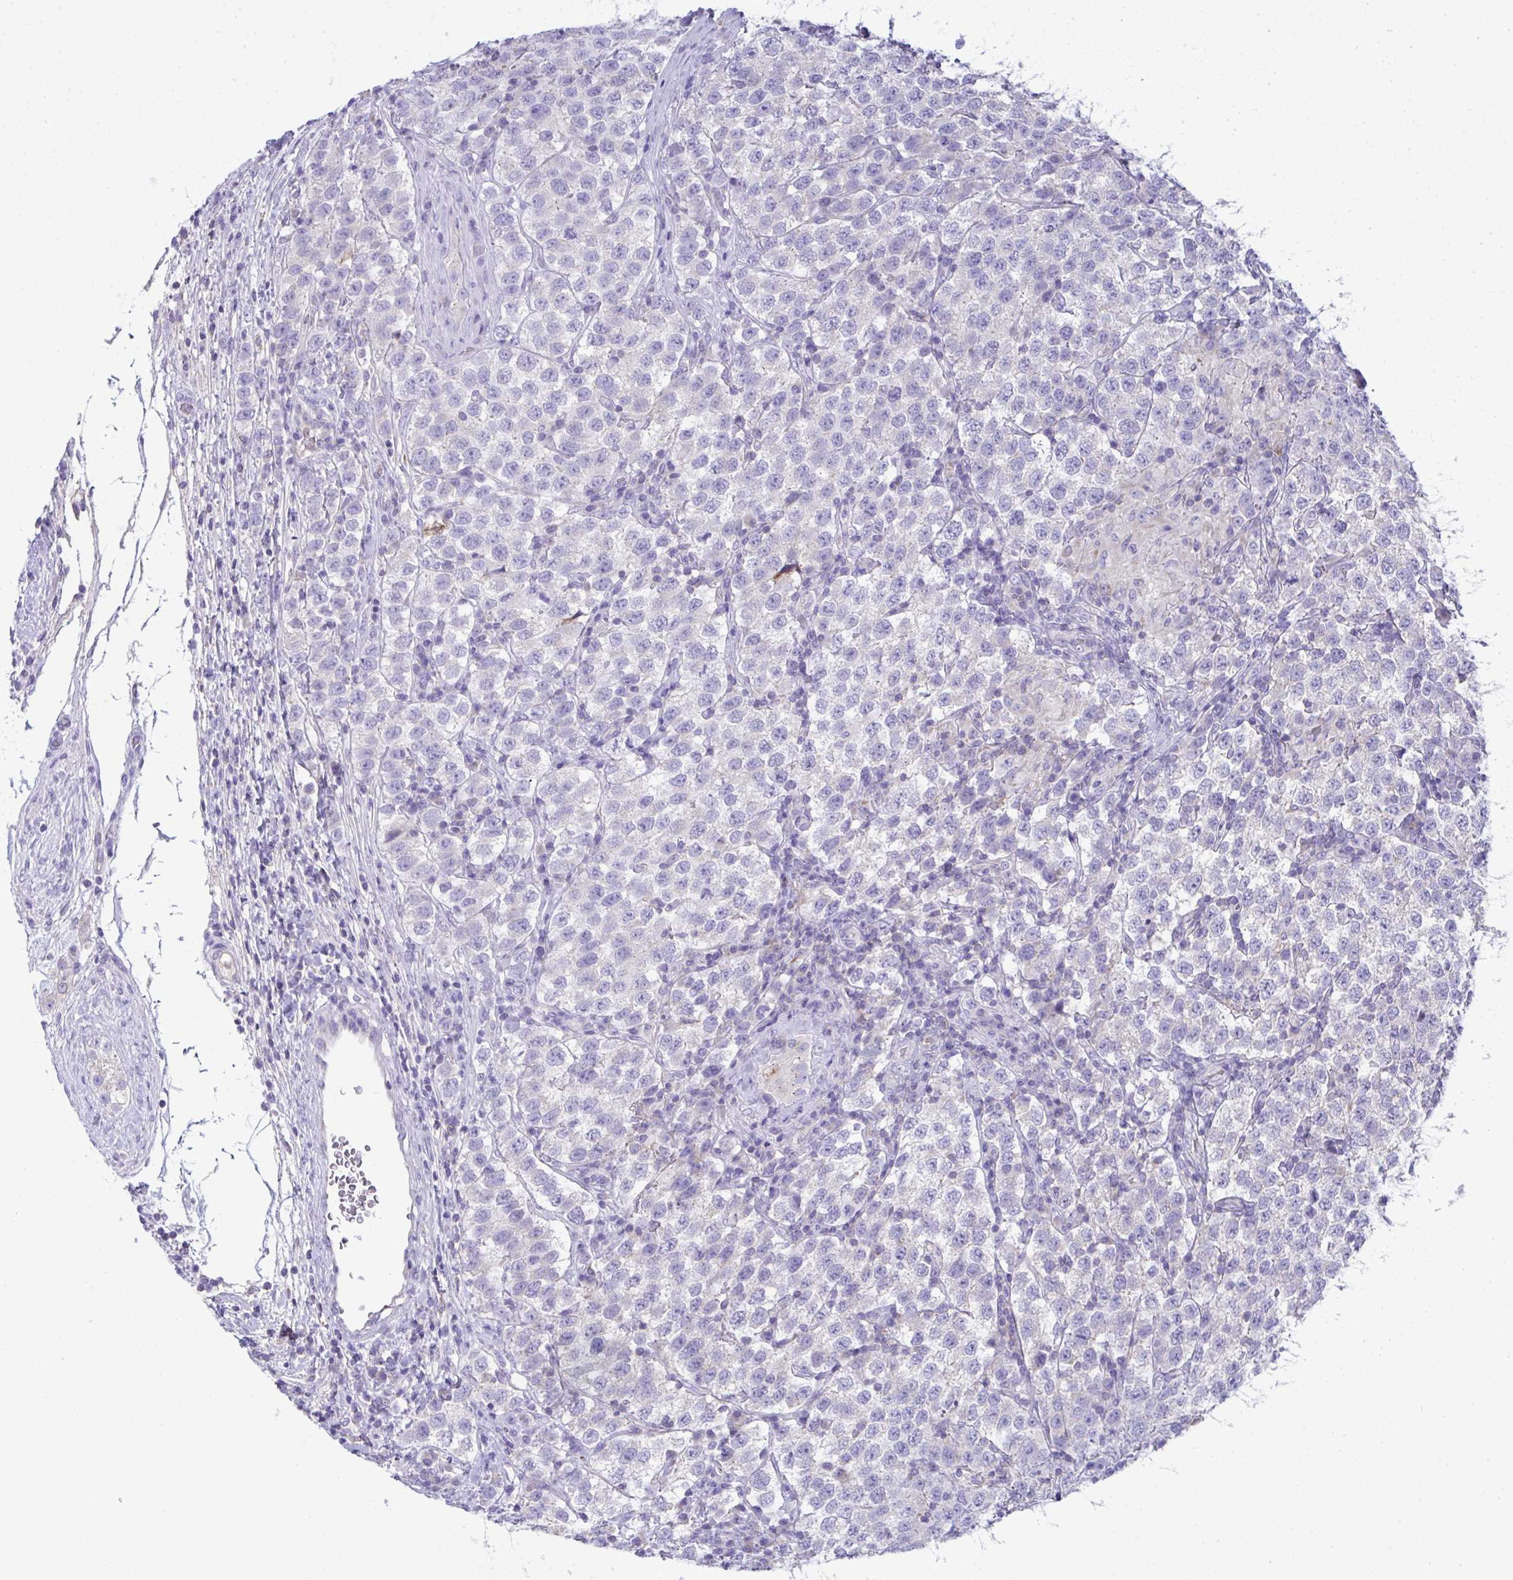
{"staining": {"intensity": "negative", "quantity": "none", "location": "none"}, "tissue": "testis cancer", "cell_type": "Tumor cells", "image_type": "cancer", "snomed": [{"axis": "morphology", "description": "Seminoma, NOS"}, {"axis": "topography", "description": "Testis"}], "caption": "High power microscopy photomicrograph of an immunohistochemistry (IHC) image of testis seminoma, revealing no significant expression in tumor cells.", "gene": "PLA2G12B", "patient": {"sex": "male", "age": 34}}